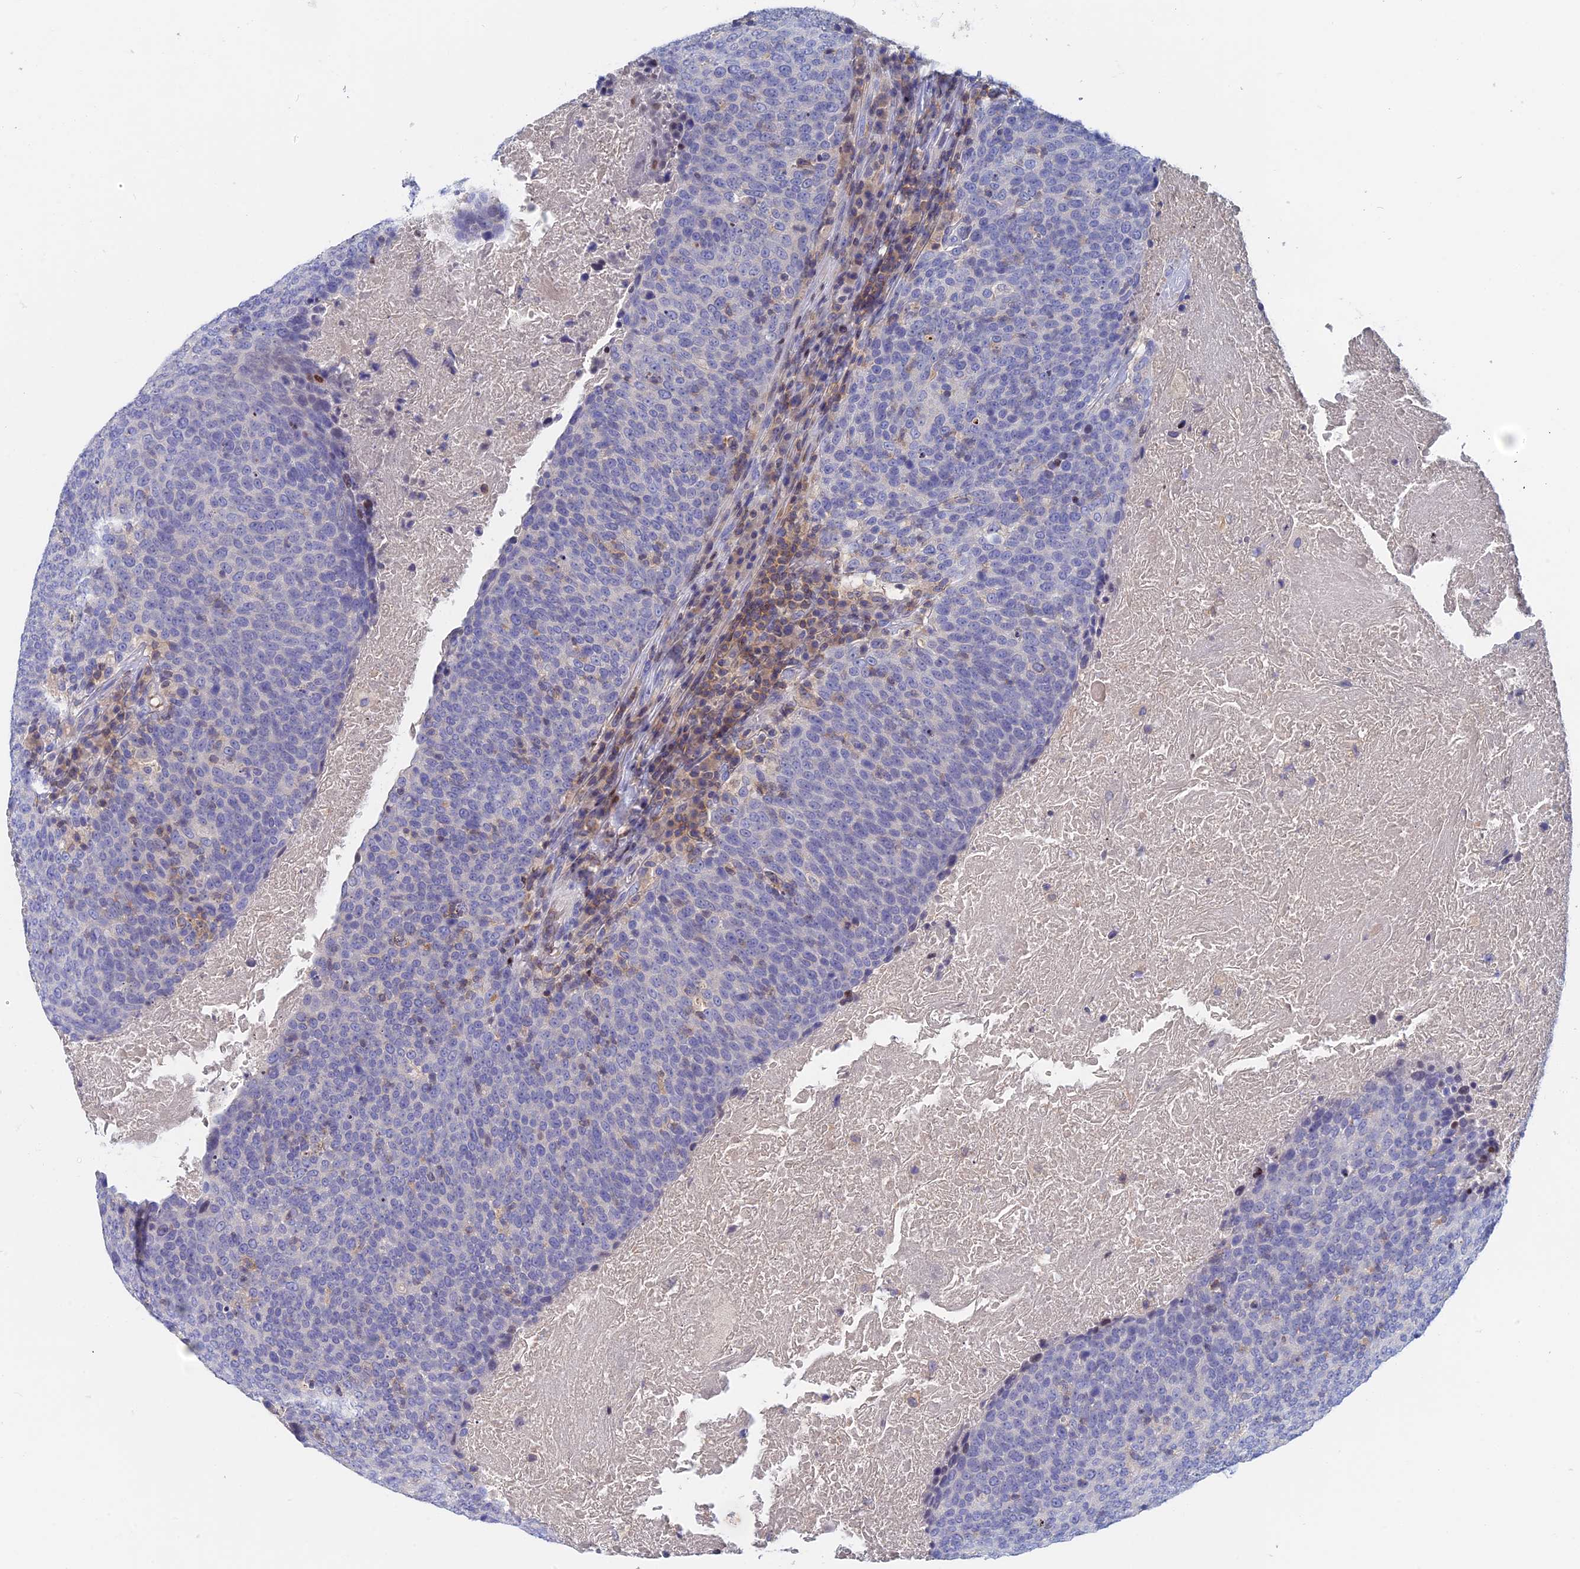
{"staining": {"intensity": "negative", "quantity": "none", "location": "none"}, "tissue": "head and neck cancer", "cell_type": "Tumor cells", "image_type": "cancer", "snomed": [{"axis": "morphology", "description": "Squamous cell carcinoma, NOS"}, {"axis": "morphology", "description": "Squamous cell carcinoma, metastatic, NOS"}, {"axis": "topography", "description": "Lymph node"}, {"axis": "topography", "description": "Head-Neck"}], "caption": "Immunohistochemical staining of squamous cell carcinoma (head and neck) shows no significant staining in tumor cells.", "gene": "ACP7", "patient": {"sex": "male", "age": 62}}